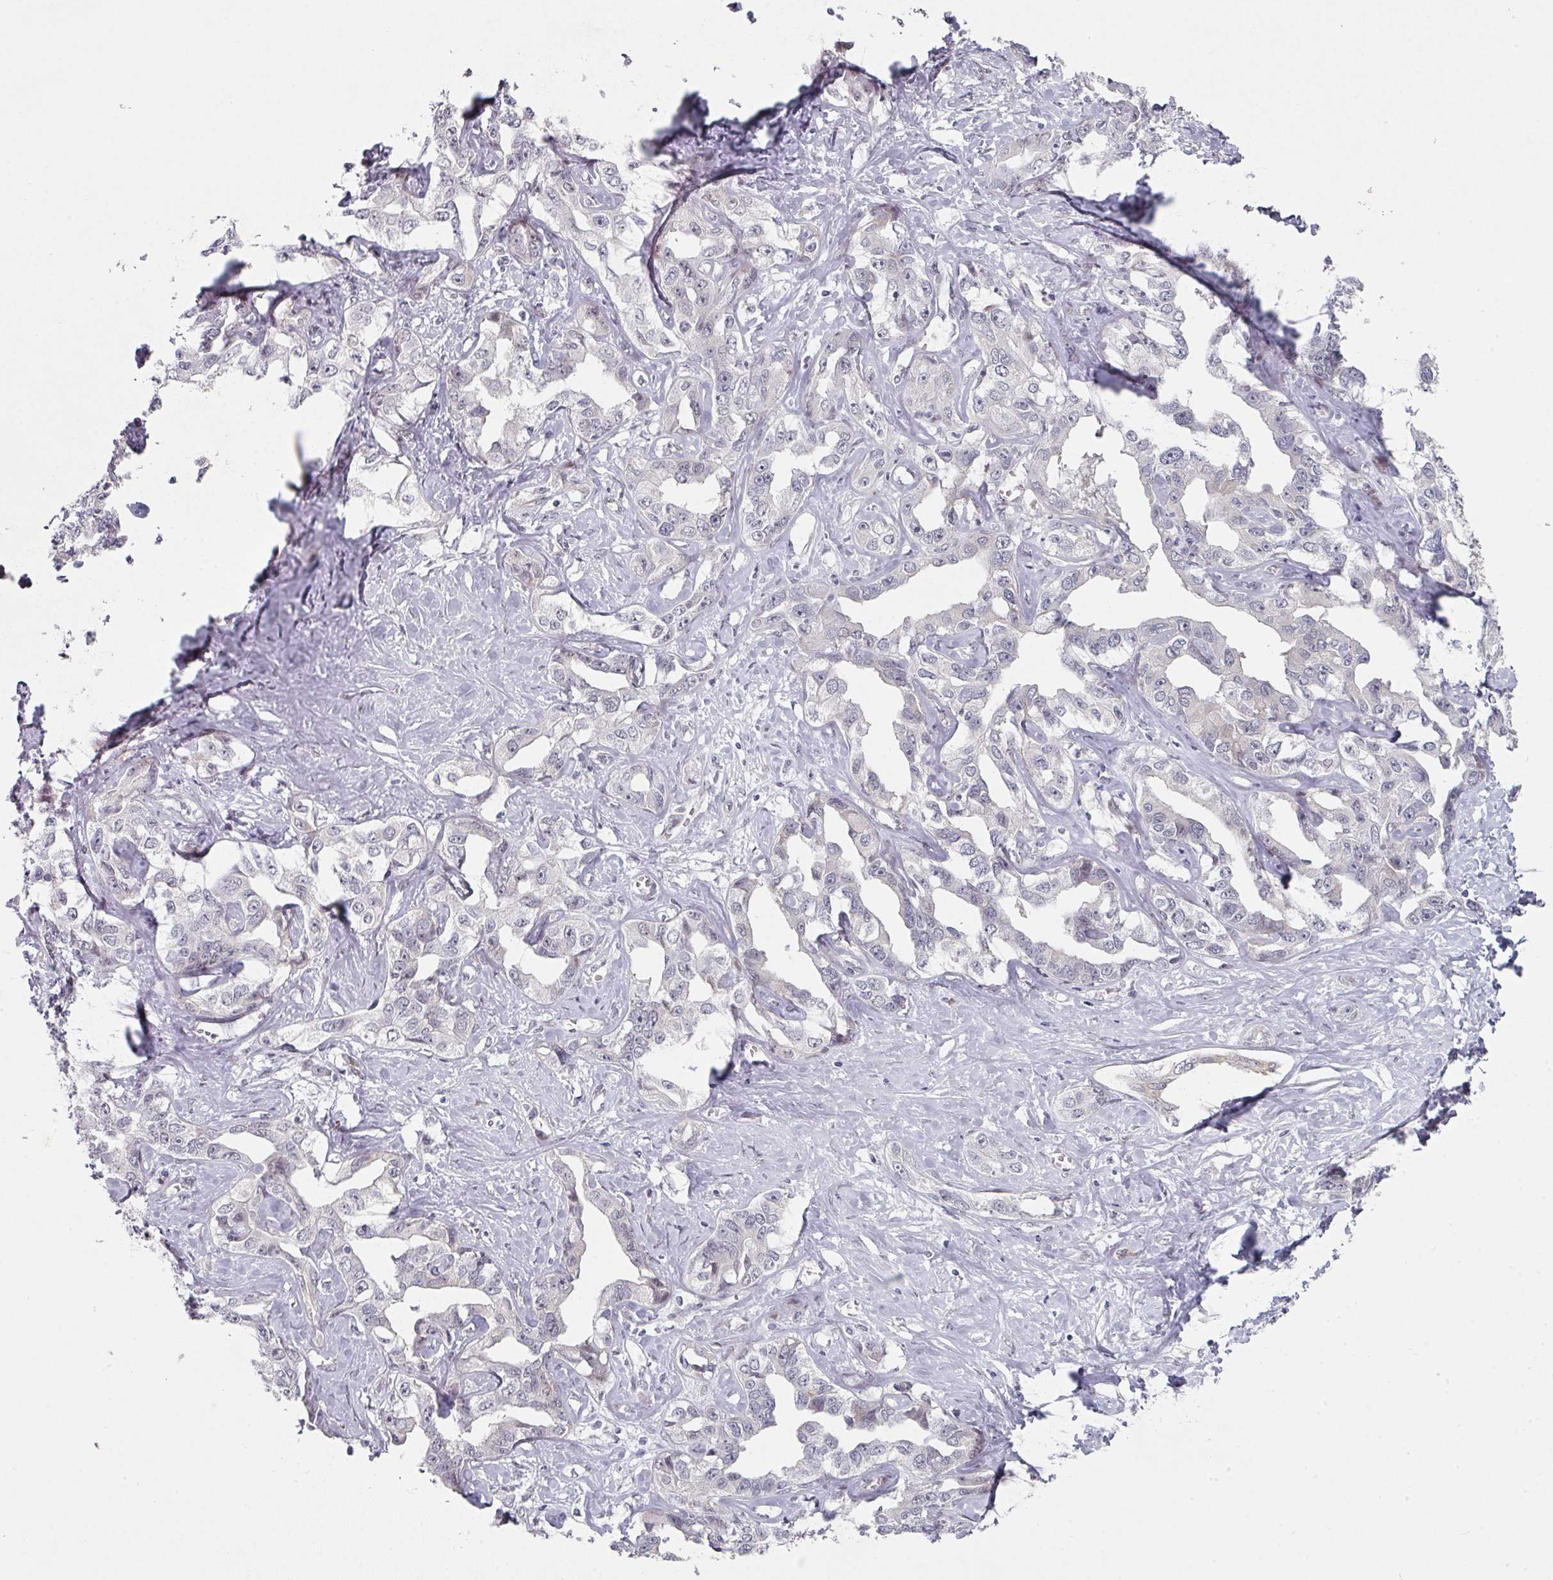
{"staining": {"intensity": "negative", "quantity": "none", "location": "none"}, "tissue": "liver cancer", "cell_type": "Tumor cells", "image_type": "cancer", "snomed": [{"axis": "morphology", "description": "Cholangiocarcinoma"}, {"axis": "topography", "description": "Liver"}], "caption": "A micrograph of cholangiocarcinoma (liver) stained for a protein shows no brown staining in tumor cells.", "gene": "TMCC1", "patient": {"sex": "male", "age": 59}}